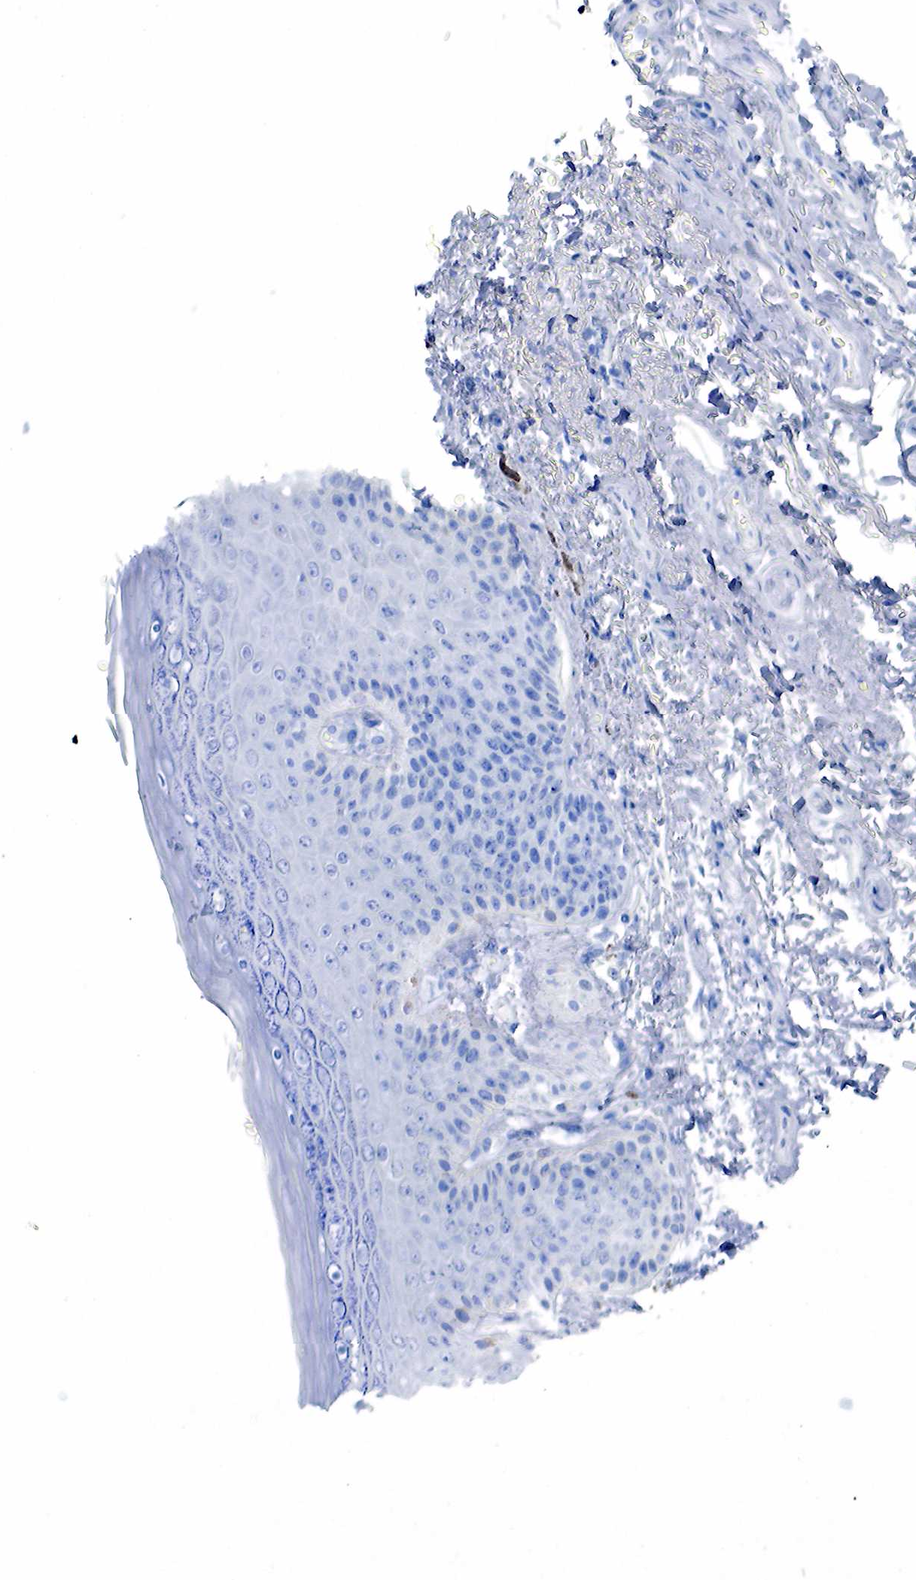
{"staining": {"intensity": "negative", "quantity": "none", "location": "none"}, "tissue": "skin", "cell_type": "Epidermal cells", "image_type": "normal", "snomed": [{"axis": "morphology", "description": "Normal tissue, NOS"}, {"axis": "topography", "description": "Anal"}, {"axis": "topography", "description": "Peripheral nerve tissue"}], "caption": "A high-resolution photomicrograph shows immunohistochemistry staining of benign skin, which exhibits no significant expression in epidermal cells. (Brightfield microscopy of DAB (3,3'-diaminobenzidine) immunohistochemistry (IHC) at high magnification).", "gene": "PTH", "patient": {"sex": "female", "age": 46}}